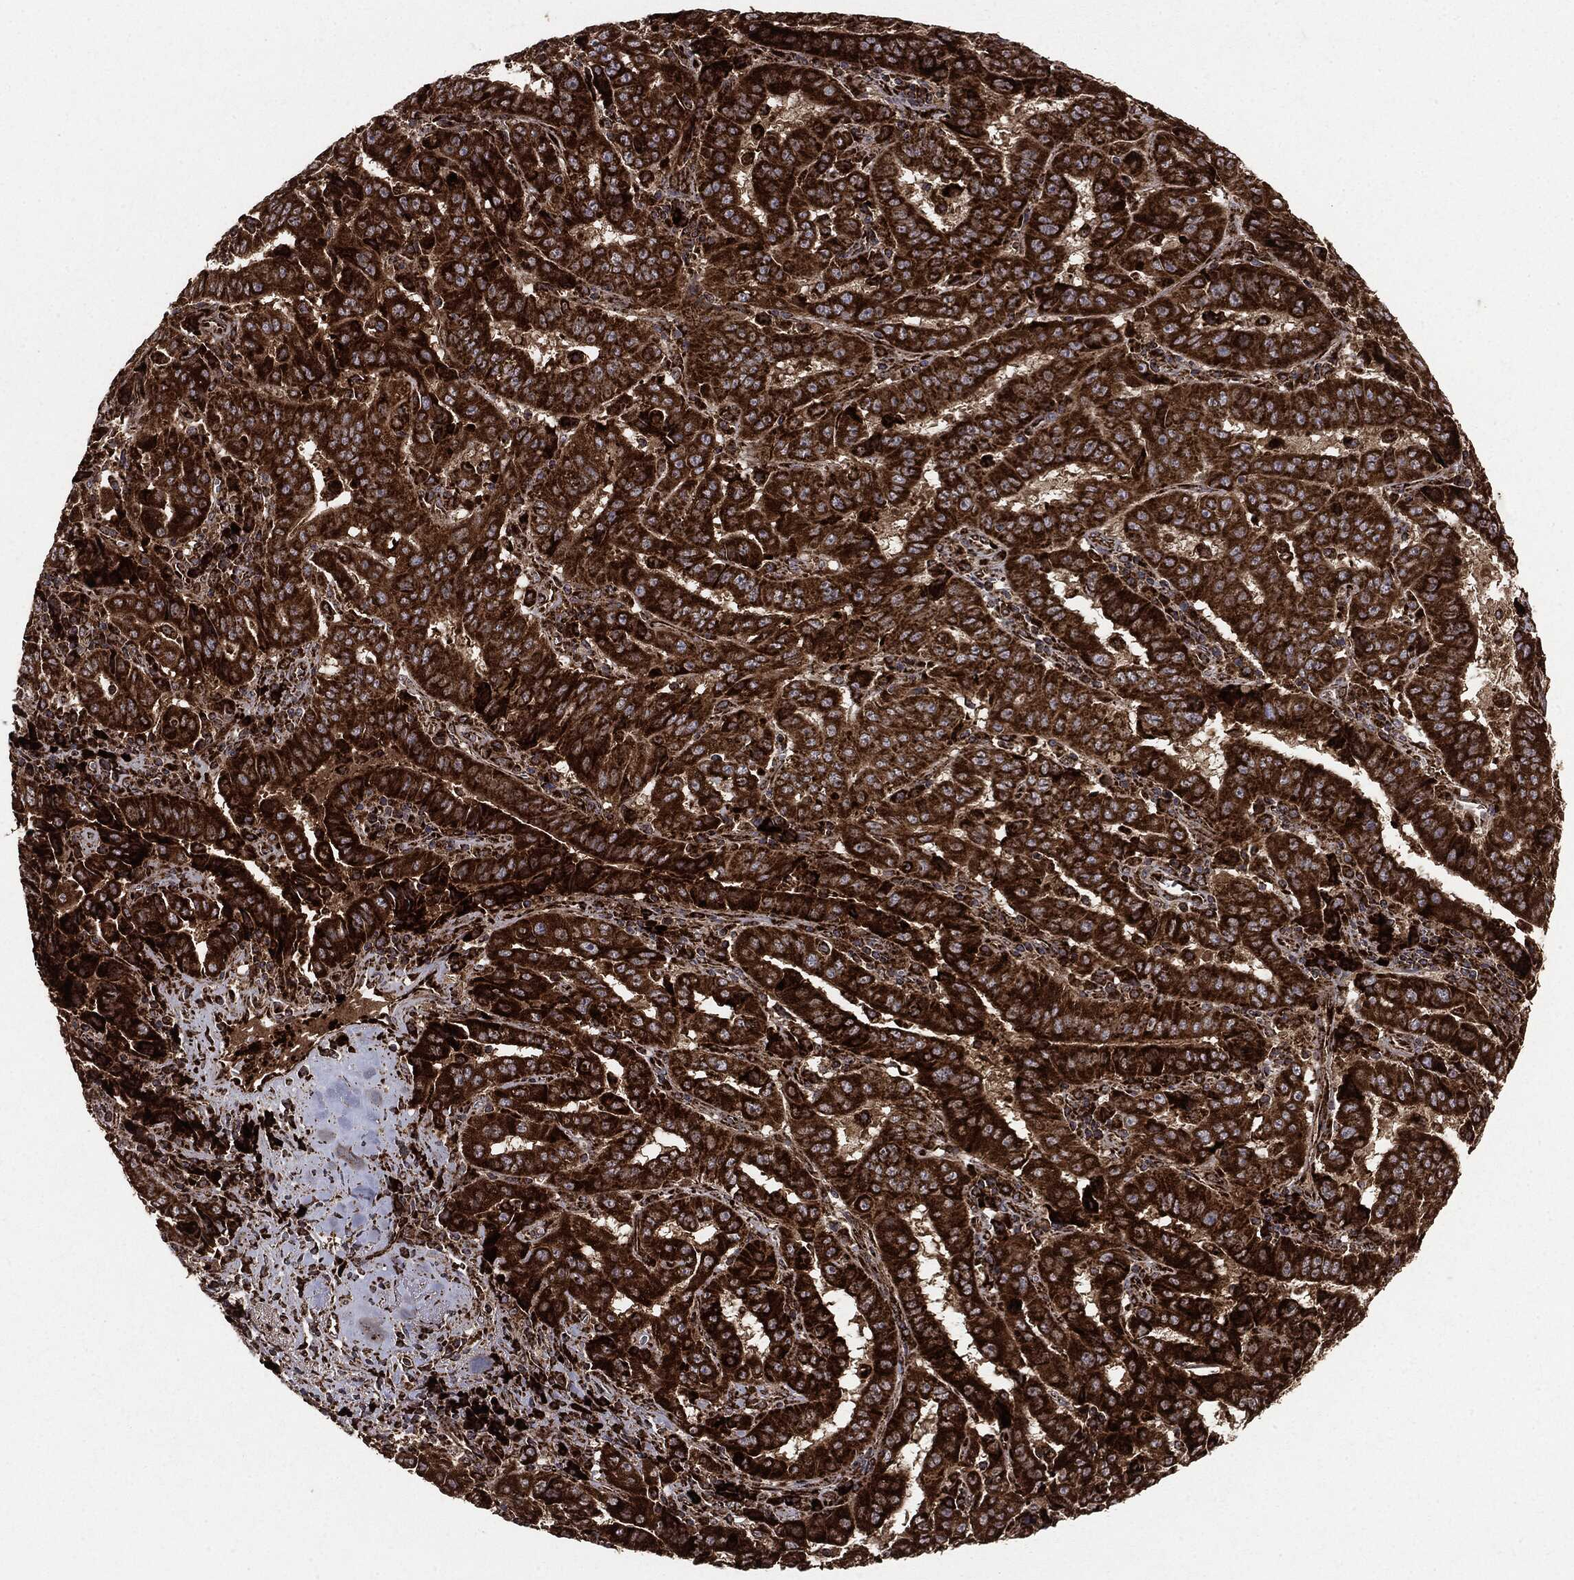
{"staining": {"intensity": "strong", "quantity": ">75%", "location": "cytoplasmic/membranous"}, "tissue": "pancreatic cancer", "cell_type": "Tumor cells", "image_type": "cancer", "snomed": [{"axis": "morphology", "description": "Adenocarcinoma, NOS"}, {"axis": "topography", "description": "Pancreas"}], "caption": "This micrograph reveals immunohistochemistry staining of adenocarcinoma (pancreatic), with high strong cytoplasmic/membranous staining in approximately >75% of tumor cells.", "gene": "MAP2K1", "patient": {"sex": "male", "age": 63}}